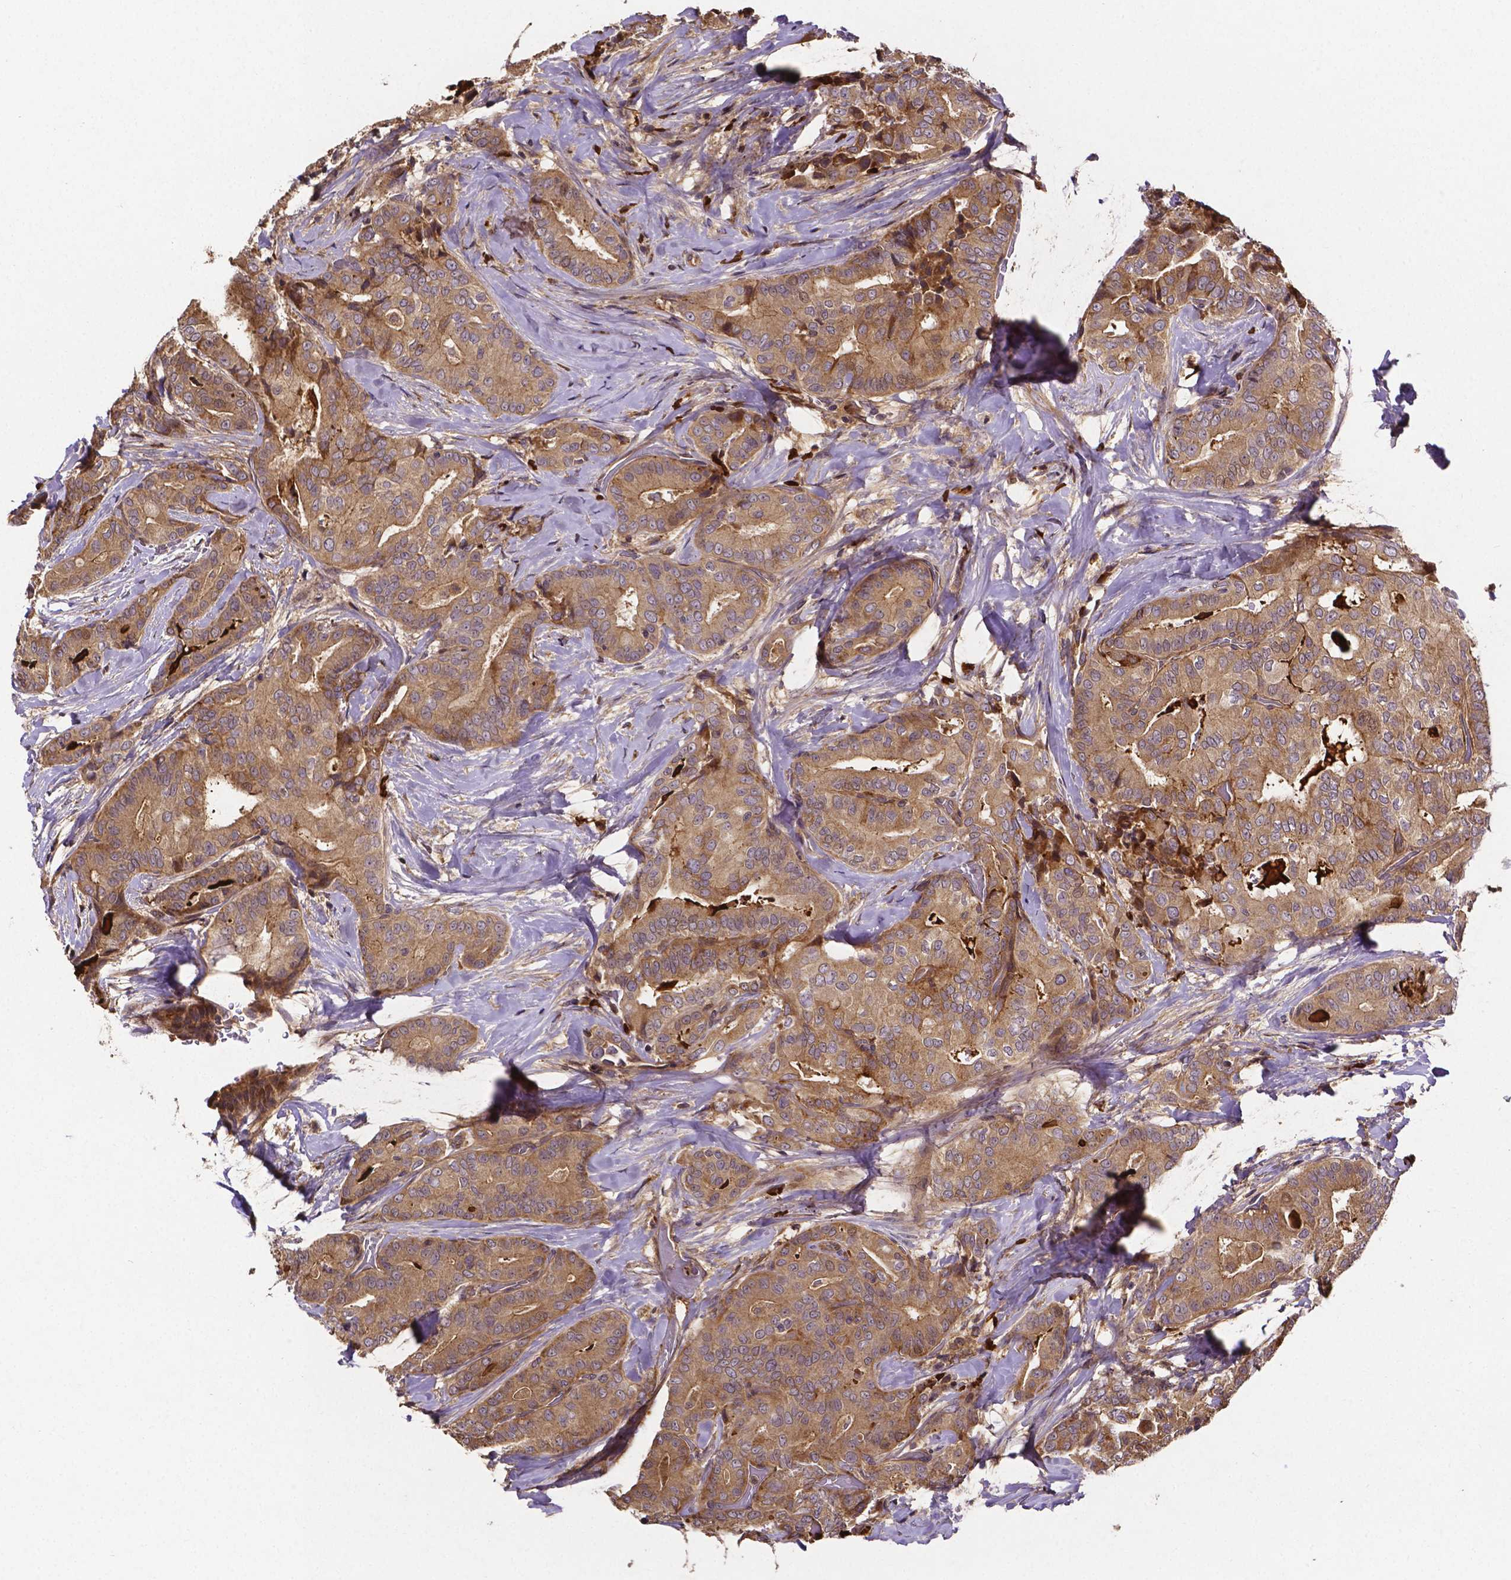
{"staining": {"intensity": "moderate", "quantity": ">75%", "location": "cytoplasmic/membranous"}, "tissue": "thyroid cancer", "cell_type": "Tumor cells", "image_type": "cancer", "snomed": [{"axis": "morphology", "description": "Papillary adenocarcinoma, NOS"}, {"axis": "topography", "description": "Thyroid gland"}], "caption": "Thyroid cancer was stained to show a protein in brown. There is medium levels of moderate cytoplasmic/membranous positivity in approximately >75% of tumor cells. (DAB (3,3'-diaminobenzidine) IHC, brown staining for protein, blue staining for nuclei).", "gene": "RNF123", "patient": {"sex": "male", "age": 61}}